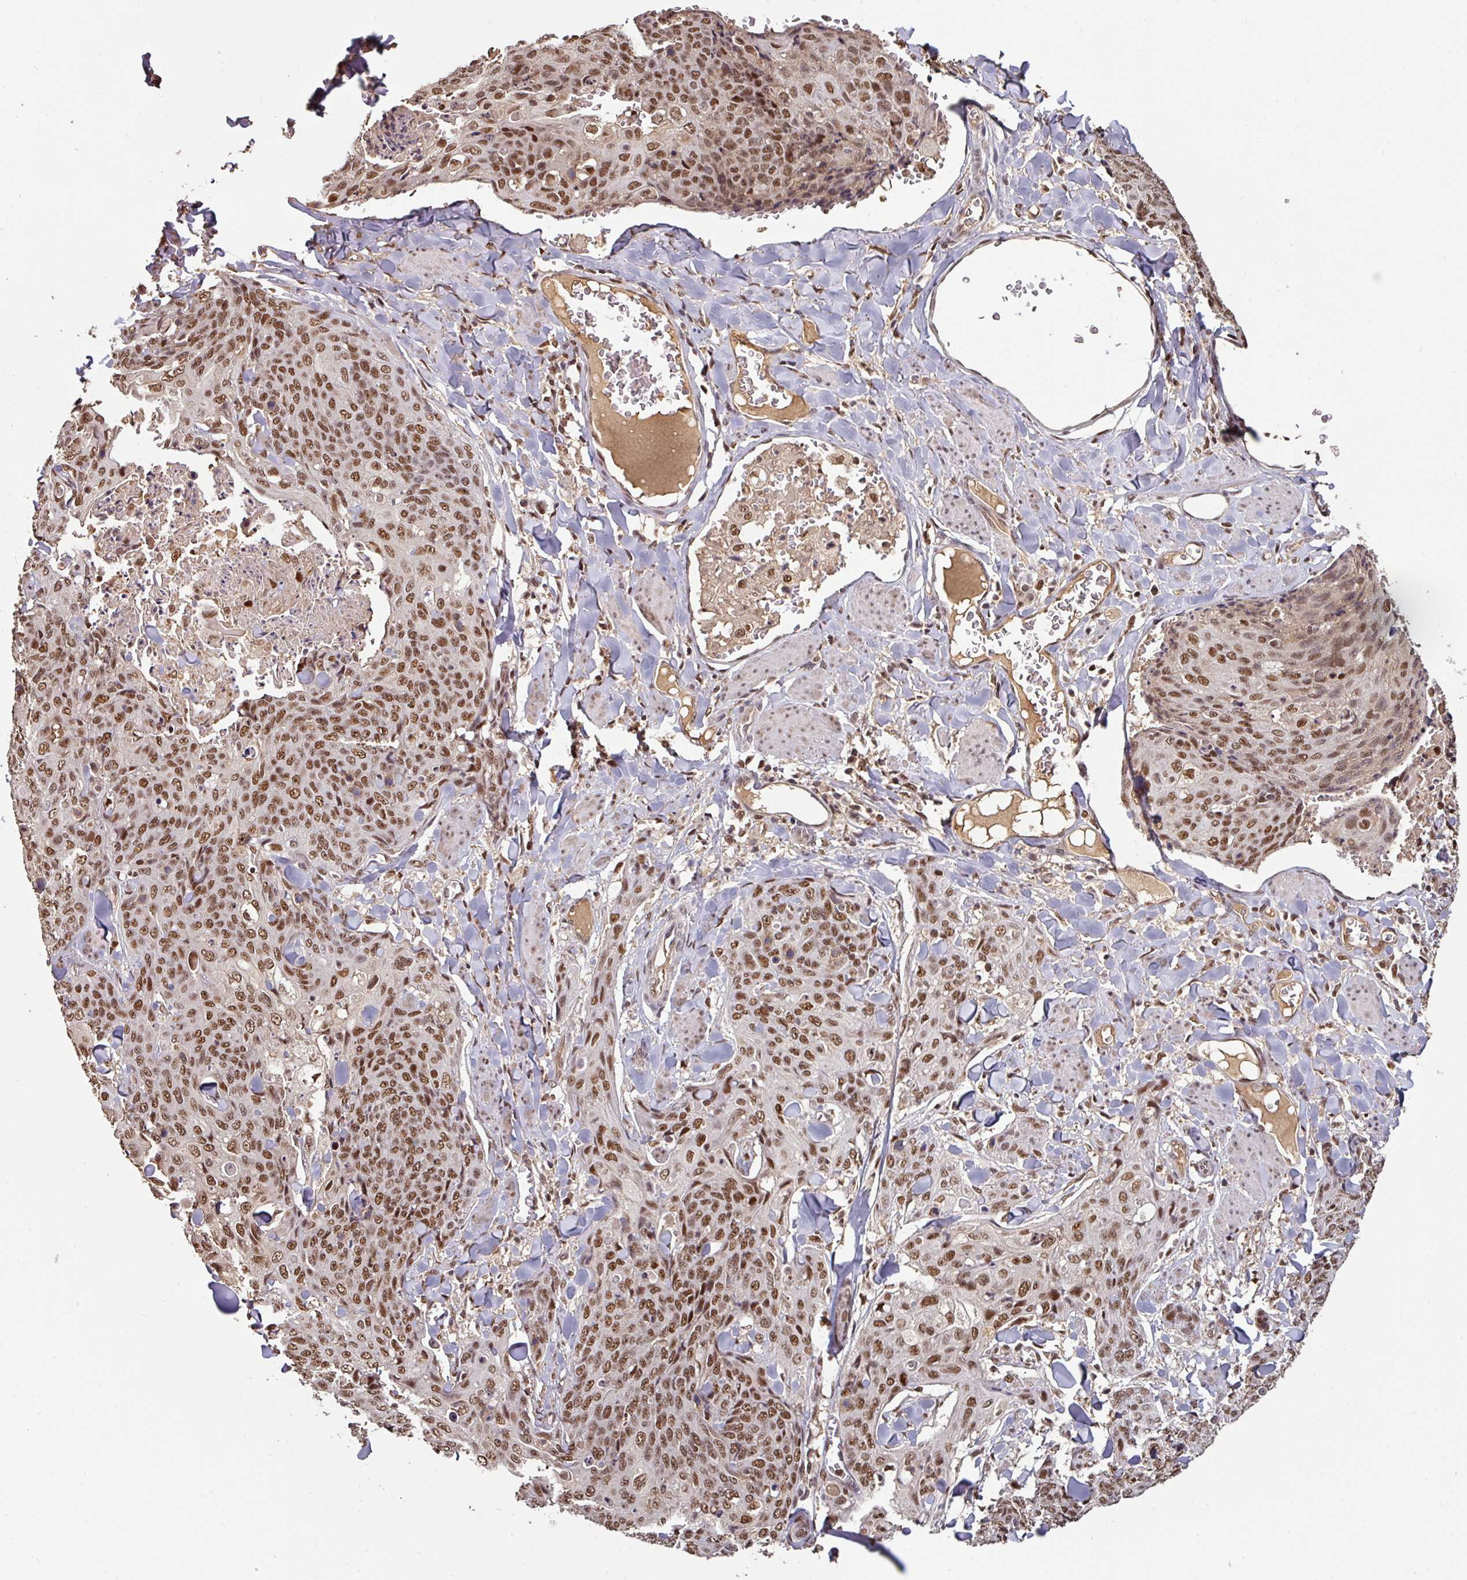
{"staining": {"intensity": "moderate", "quantity": ">75%", "location": "nuclear"}, "tissue": "skin cancer", "cell_type": "Tumor cells", "image_type": "cancer", "snomed": [{"axis": "morphology", "description": "Squamous cell carcinoma, NOS"}, {"axis": "topography", "description": "Skin"}, {"axis": "topography", "description": "Vulva"}], "caption": "Immunohistochemical staining of human skin cancer (squamous cell carcinoma) reveals medium levels of moderate nuclear positivity in approximately >75% of tumor cells.", "gene": "POLD1", "patient": {"sex": "female", "age": 85}}